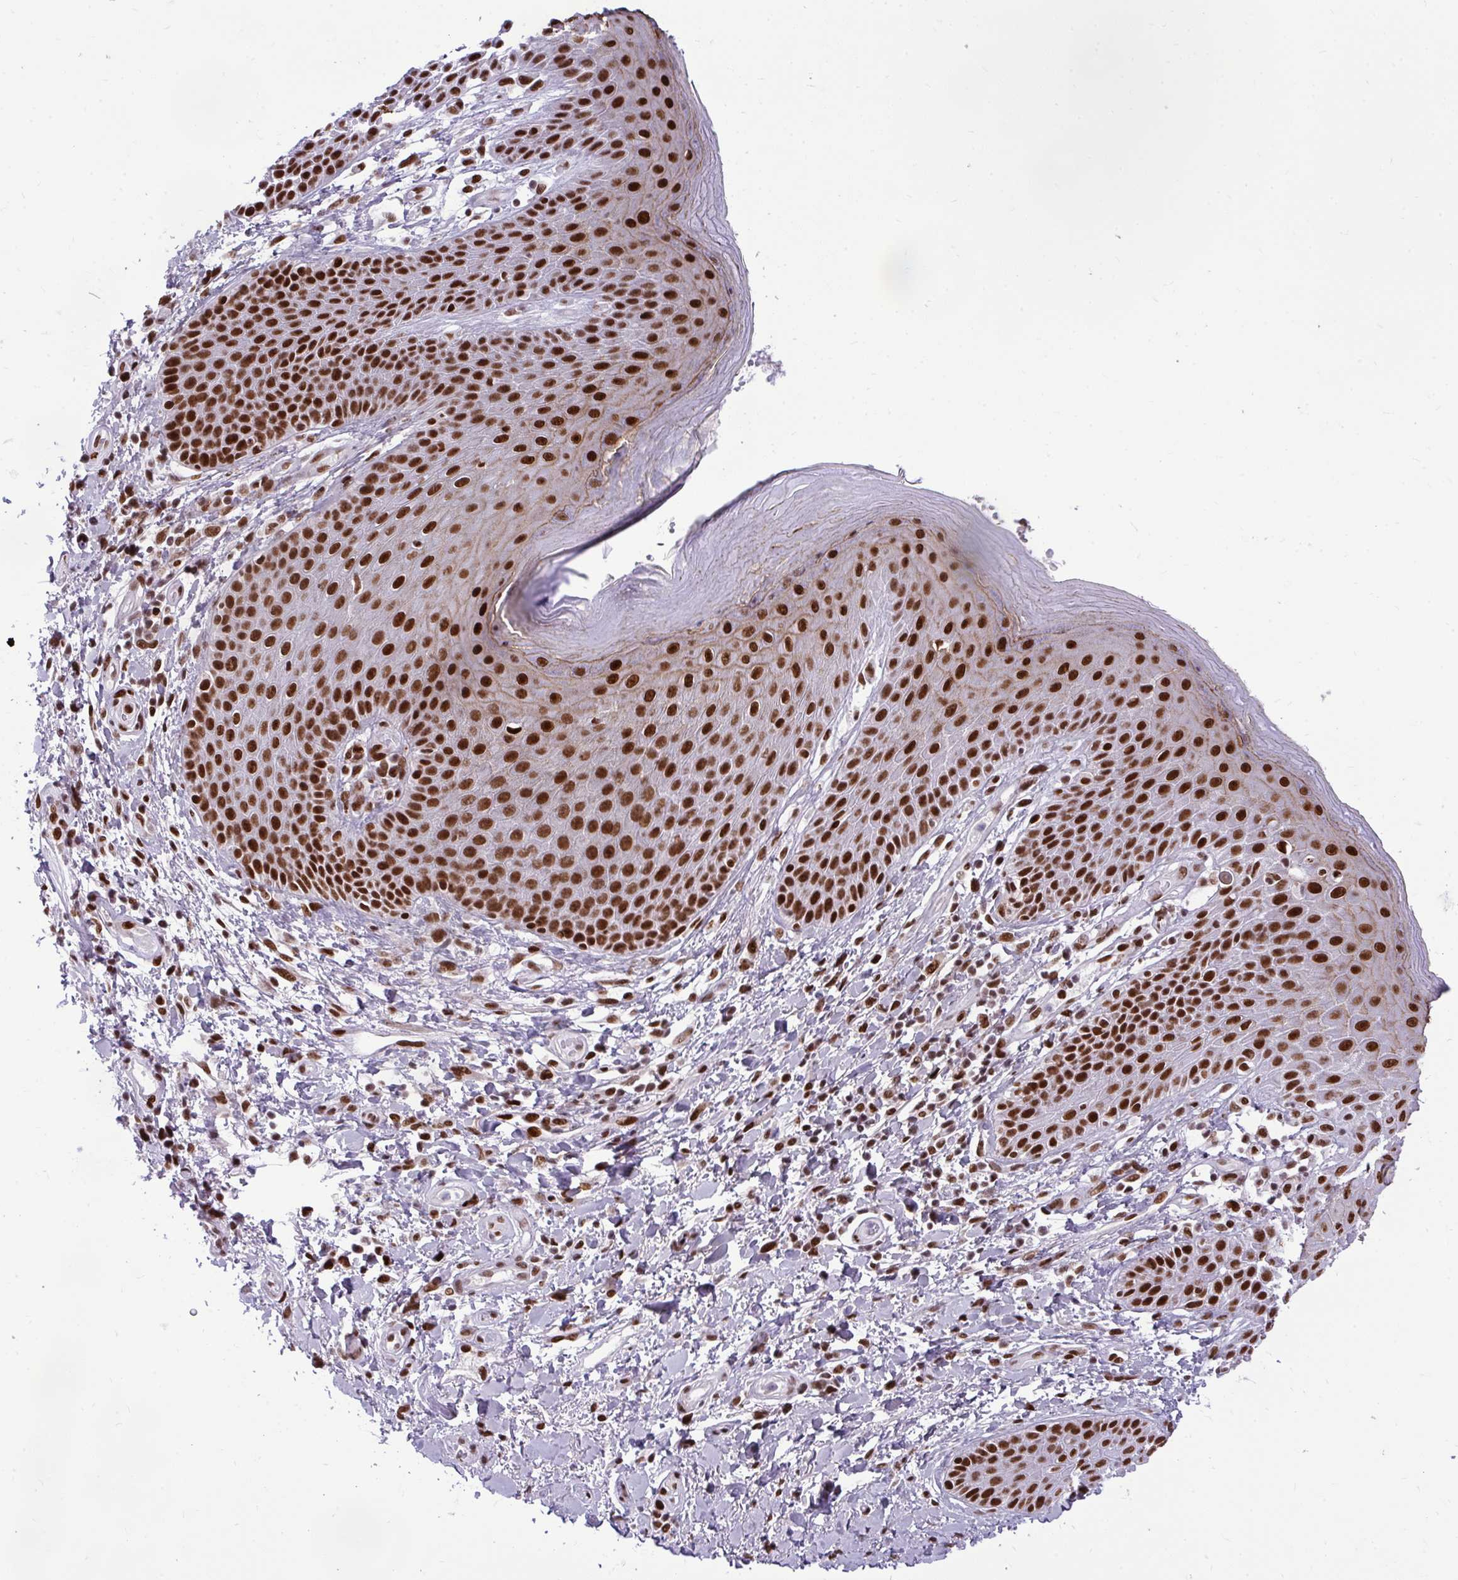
{"staining": {"intensity": "strong", "quantity": ">75%", "location": "cytoplasmic/membranous,nuclear"}, "tissue": "skin", "cell_type": "Epidermal cells", "image_type": "normal", "snomed": [{"axis": "morphology", "description": "Normal tissue, NOS"}, {"axis": "topography", "description": "Anal"}, {"axis": "topography", "description": "Peripheral nerve tissue"}], "caption": "Epidermal cells exhibit high levels of strong cytoplasmic/membranous,nuclear expression in about >75% of cells in unremarkable skin. The staining was performed using DAB (3,3'-diaminobenzidine) to visualize the protein expression in brown, while the nuclei were stained in blue with hematoxylin (Magnification: 20x).", "gene": "CDYL", "patient": {"sex": "male", "age": 51}}